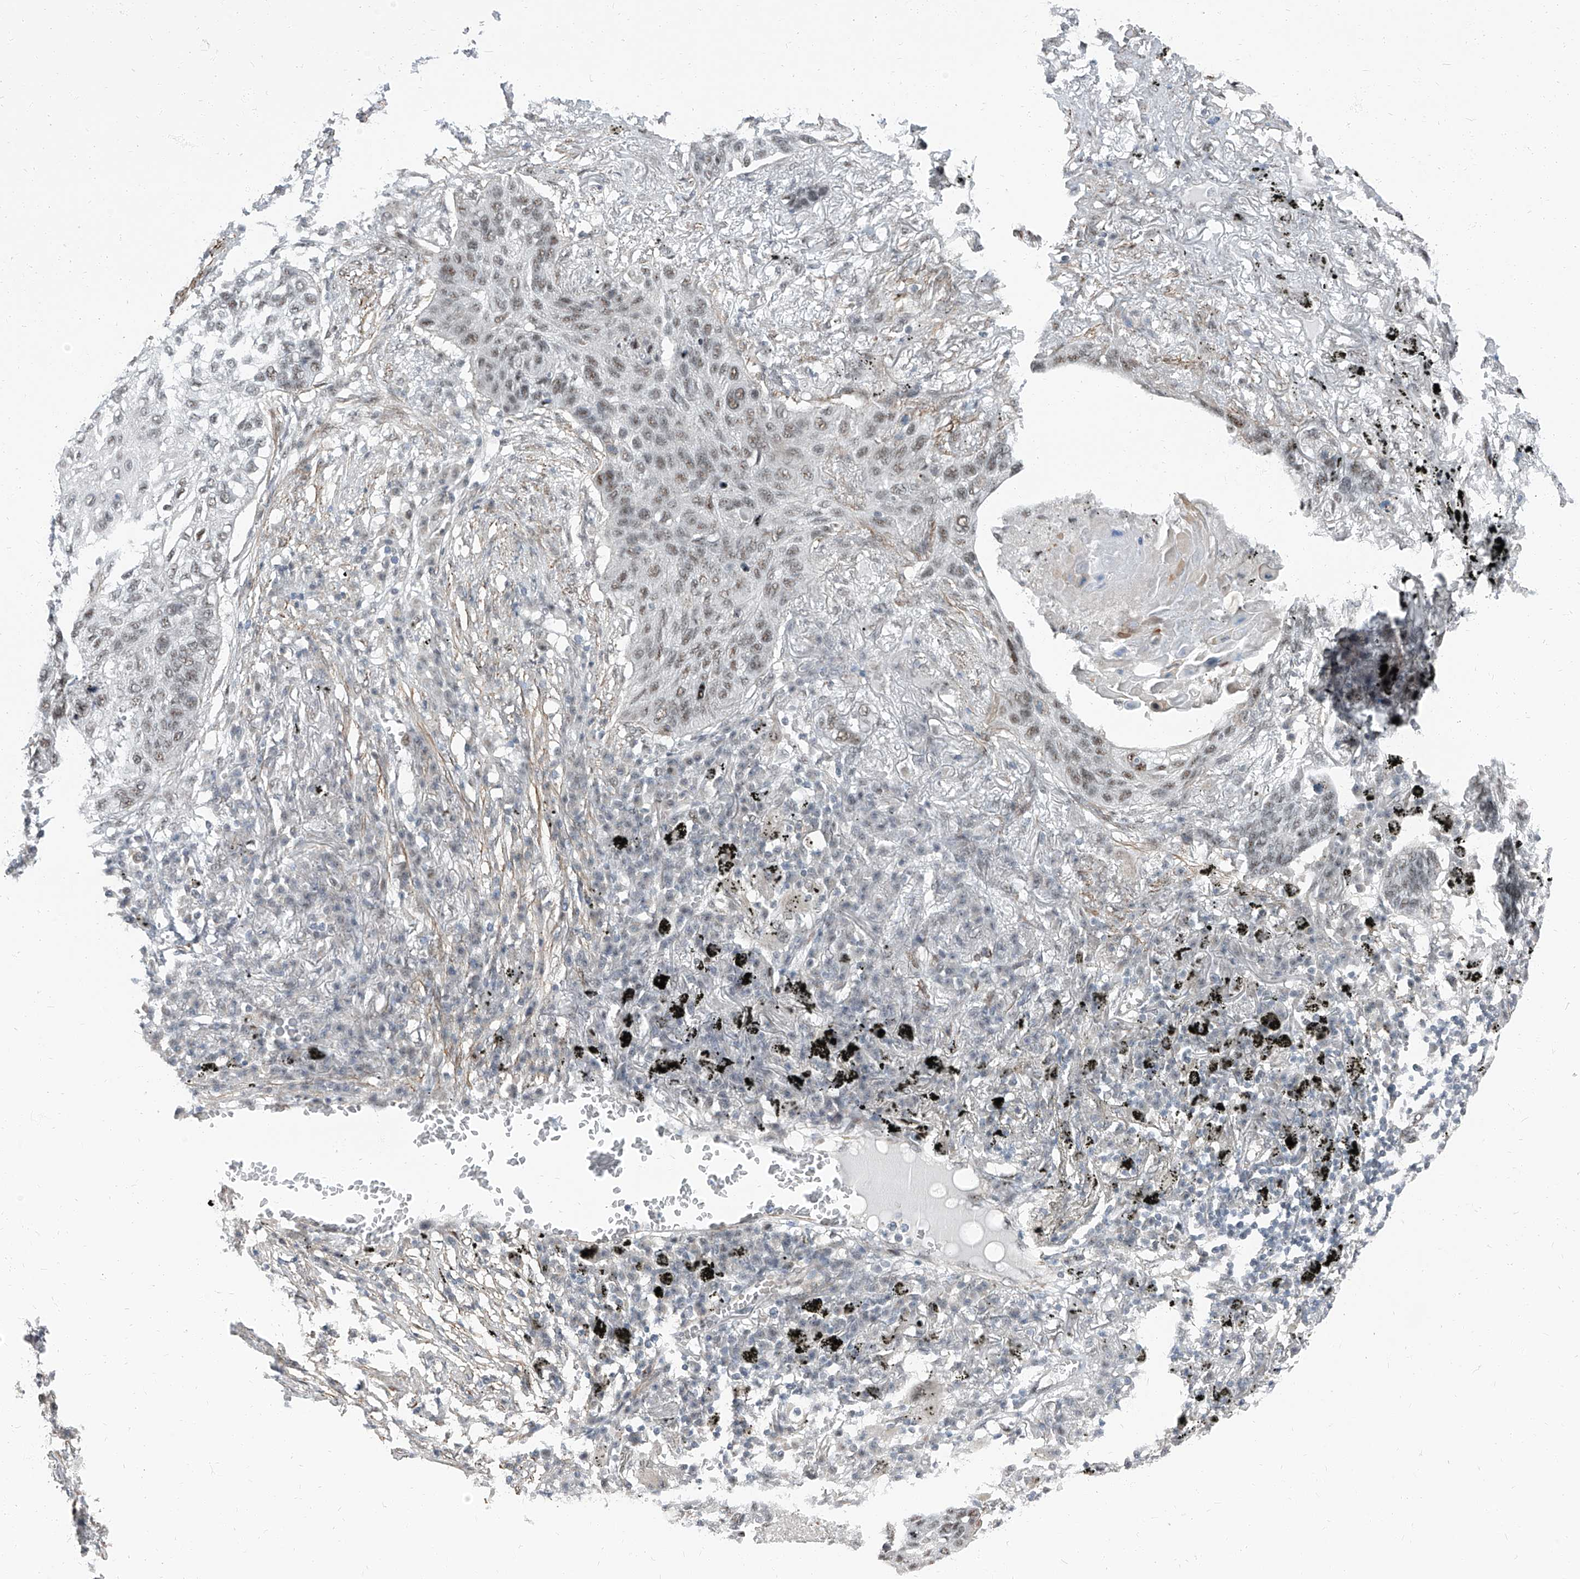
{"staining": {"intensity": "weak", "quantity": "25%-75%", "location": "nuclear"}, "tissue": "lung cancer", "cell_type": "Tumor cells", "image_type": "cancer", "snomed": [{"axis": "morphology", "description": "Squamous cell carcinoma, NOS"}, {"axis": "topography", "description": "Lung"}], "caption": "Tumor cells demonstrate weak nuclear positivity in approximately 25%-75% of cells in lung cancer (squamous cell carcinoma).", "gene": "TXLNB", "patient": {"sex": "female", "age": 63}}